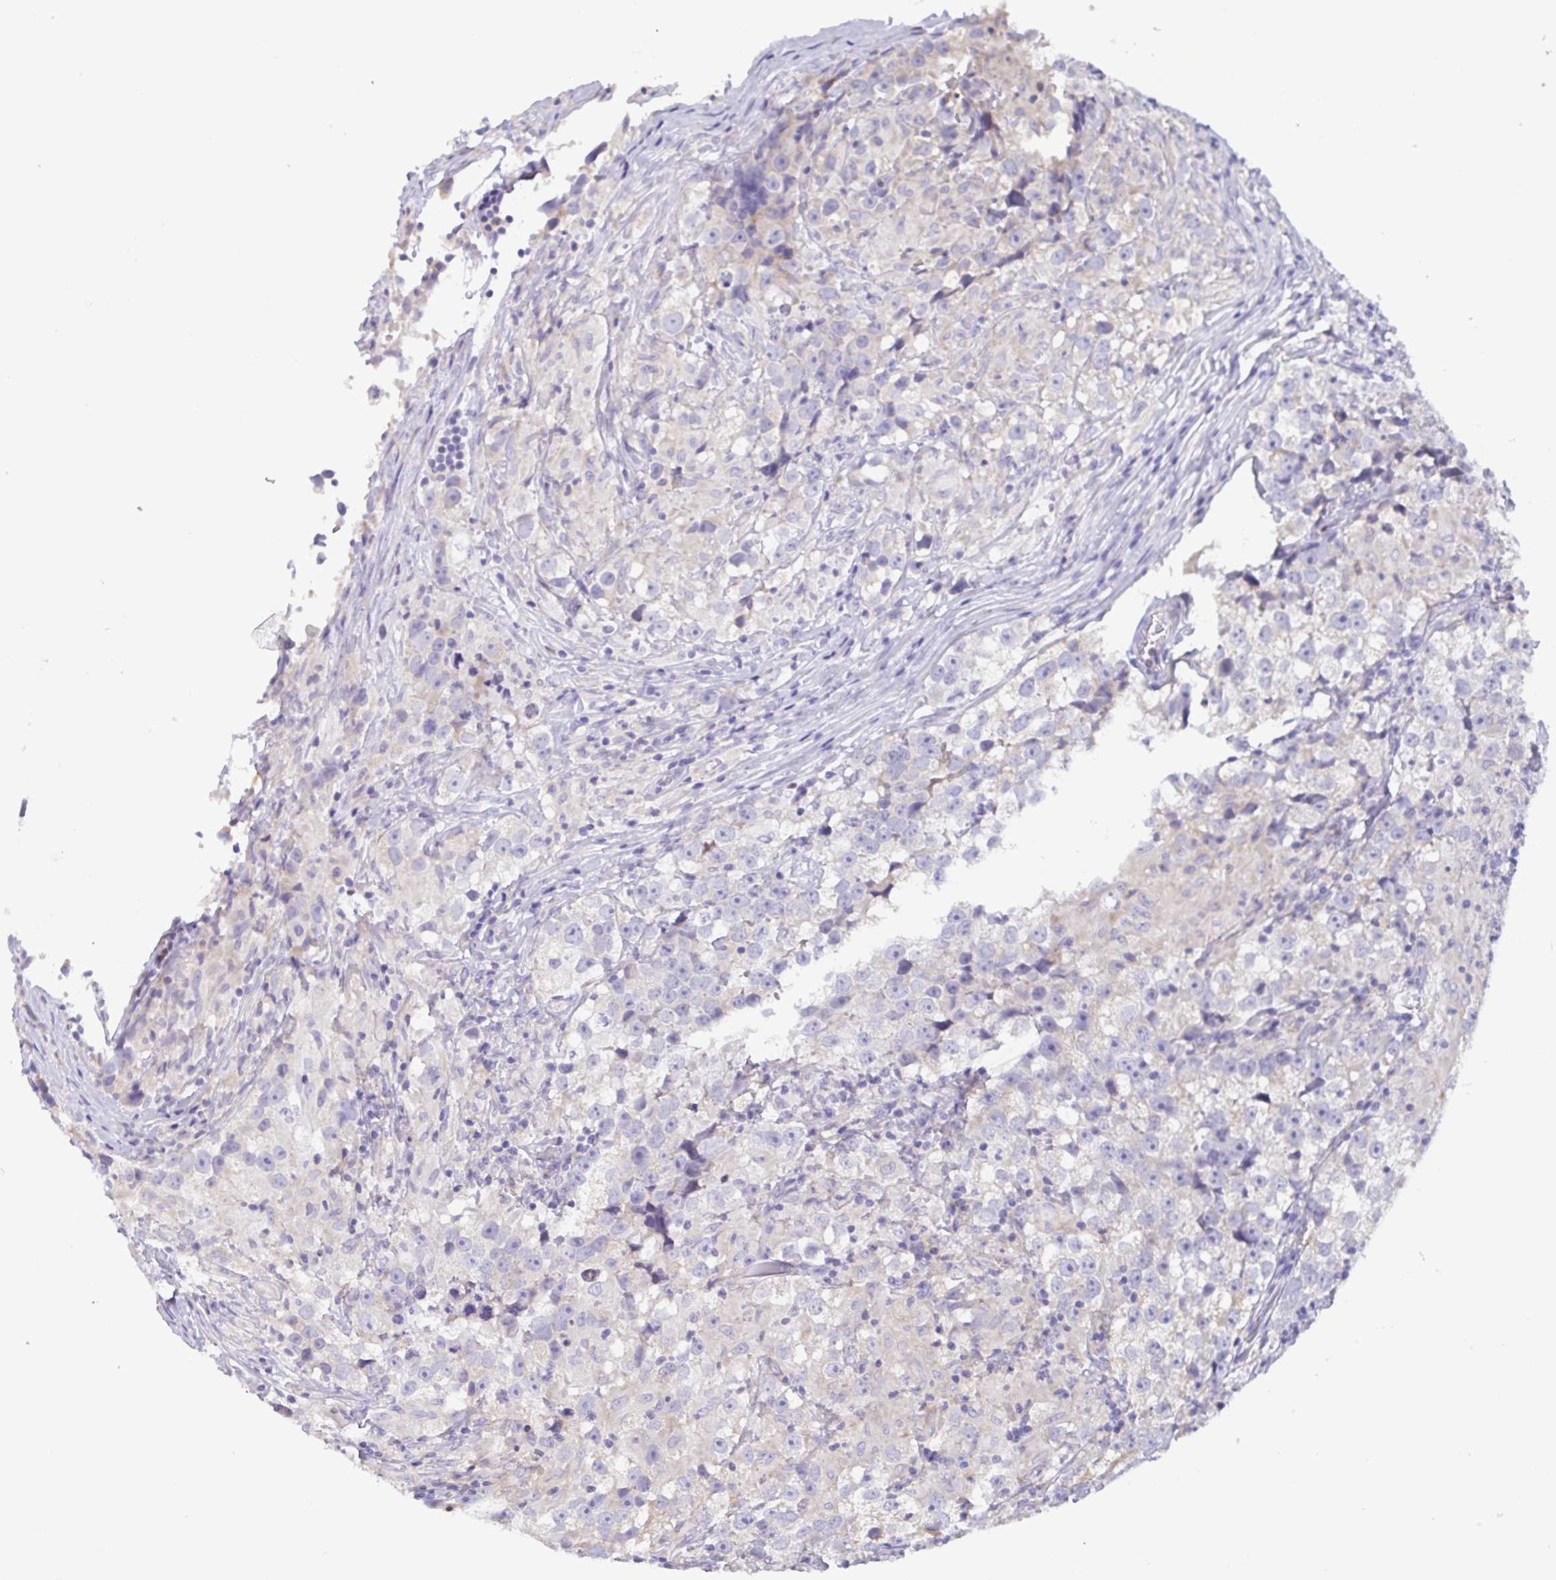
{"staining": {"intensity": "negative", "quantity": "none", "location": "none"}, "tissue": "testis cancer", "cell_type": "Tumor cells", "image_type": "cancer", "snomed": [{"axis": "morphology", "description": "Seminoma, NOS"}, {"axis": "topography", "description": "Testis"}], "caption": "A high-resolution image shows IHC staining of seminoma (testis), which displays no significant expression in tumor cells.", "gene": "TNNI3", "patient": {"sex": "male", "age": 46}}